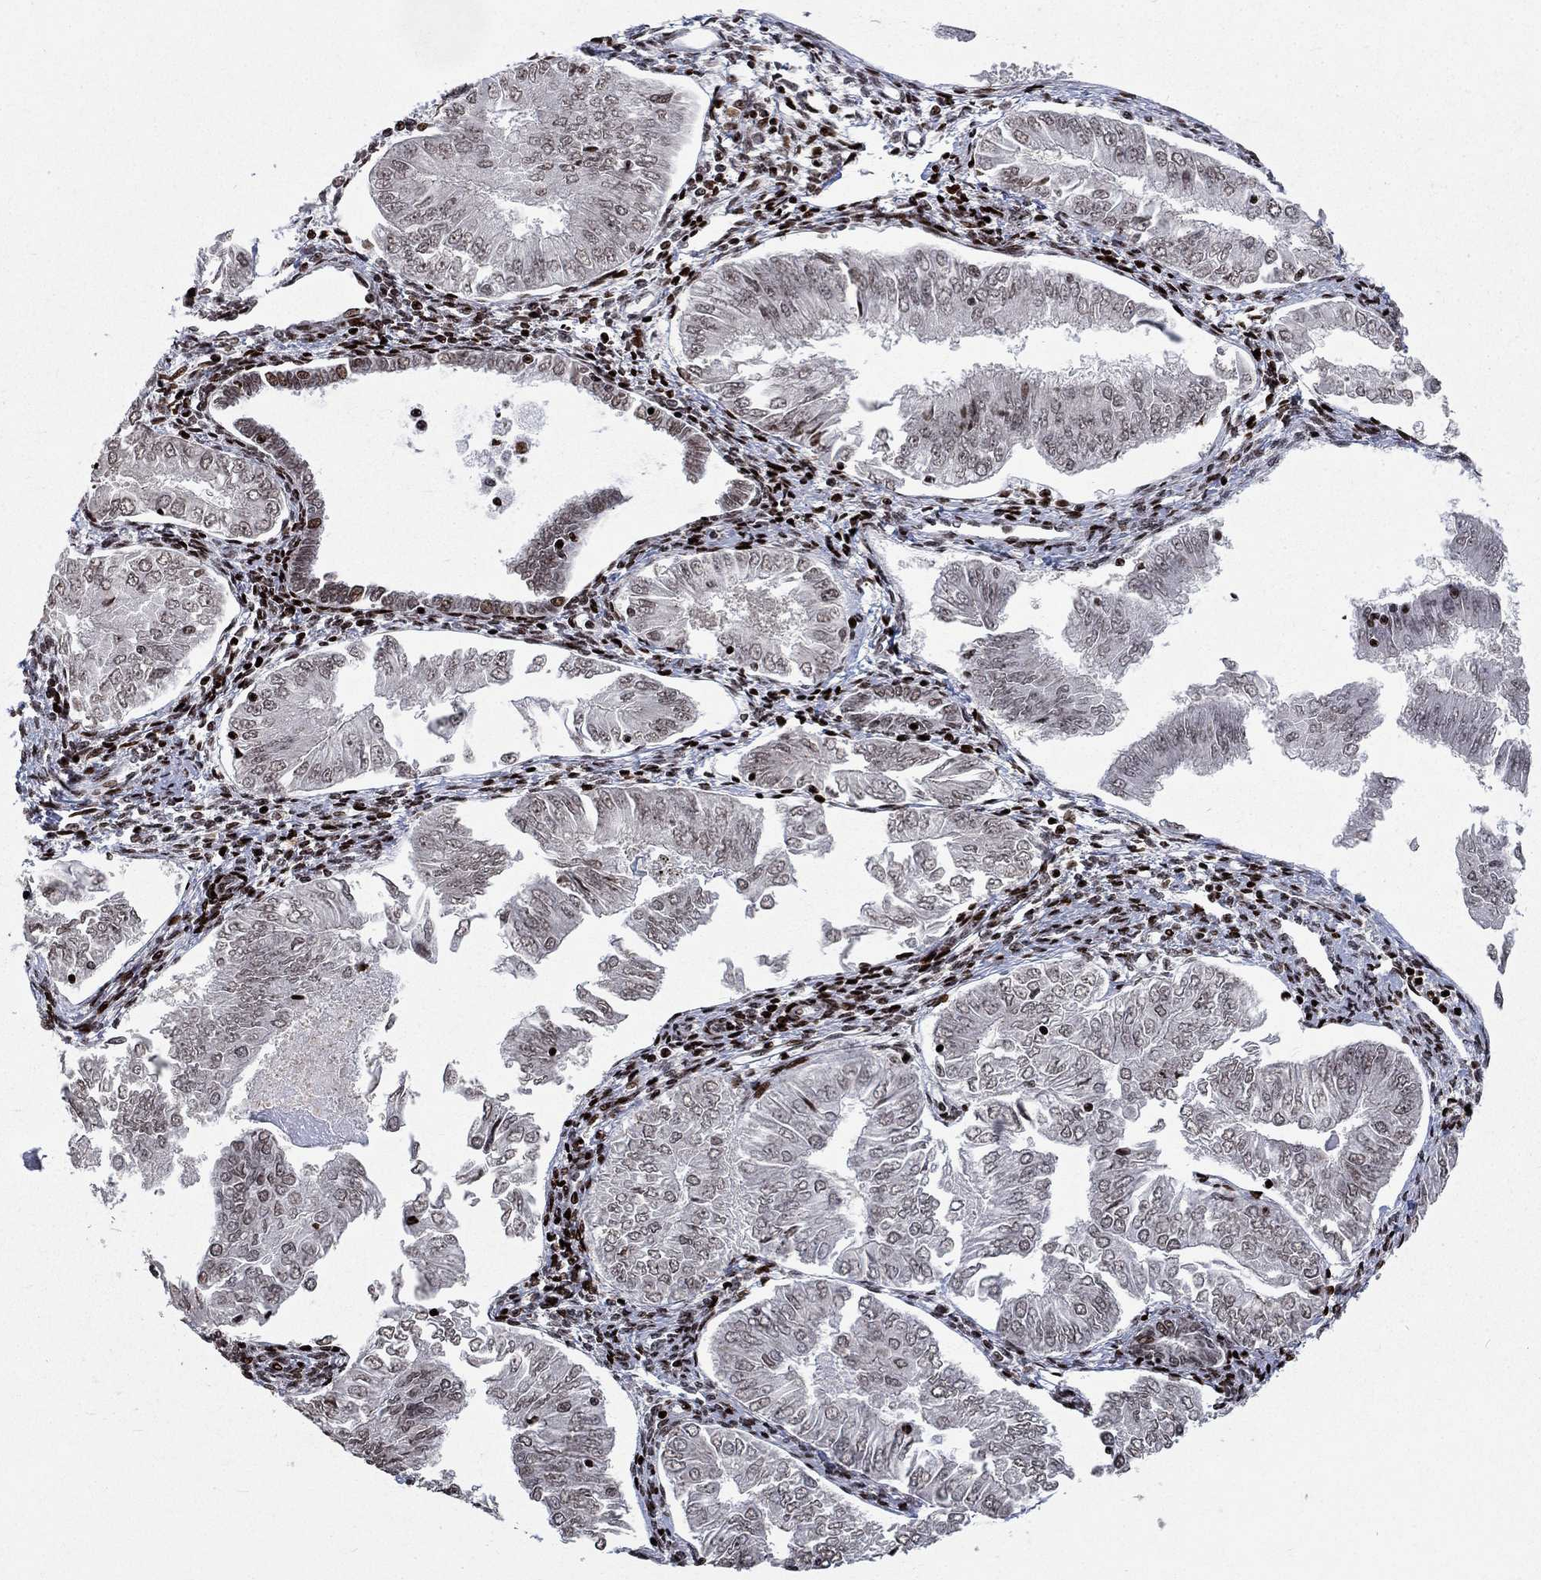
{"staining": {"intensity": "moderate", "quantity": "<25%", "location": "nuclear"}, "tissue": "endometrial cancer", "cell_type": "Tumor cells", "image_type": "cancer", "snomed": [{"axis": "morphology", "description": "Adenocarcinoma, NOS"}, {"axis": "topography", "description": "Endometrium"}], "caption": "There is low levels of moderate nuclear expression in tumor cells of endometrial adenocarcinoma, as demonstrated by immunohistochemical staining (brown color).", "gene": "SRSF3", "patient": {"sex": "female", "age": 53}}